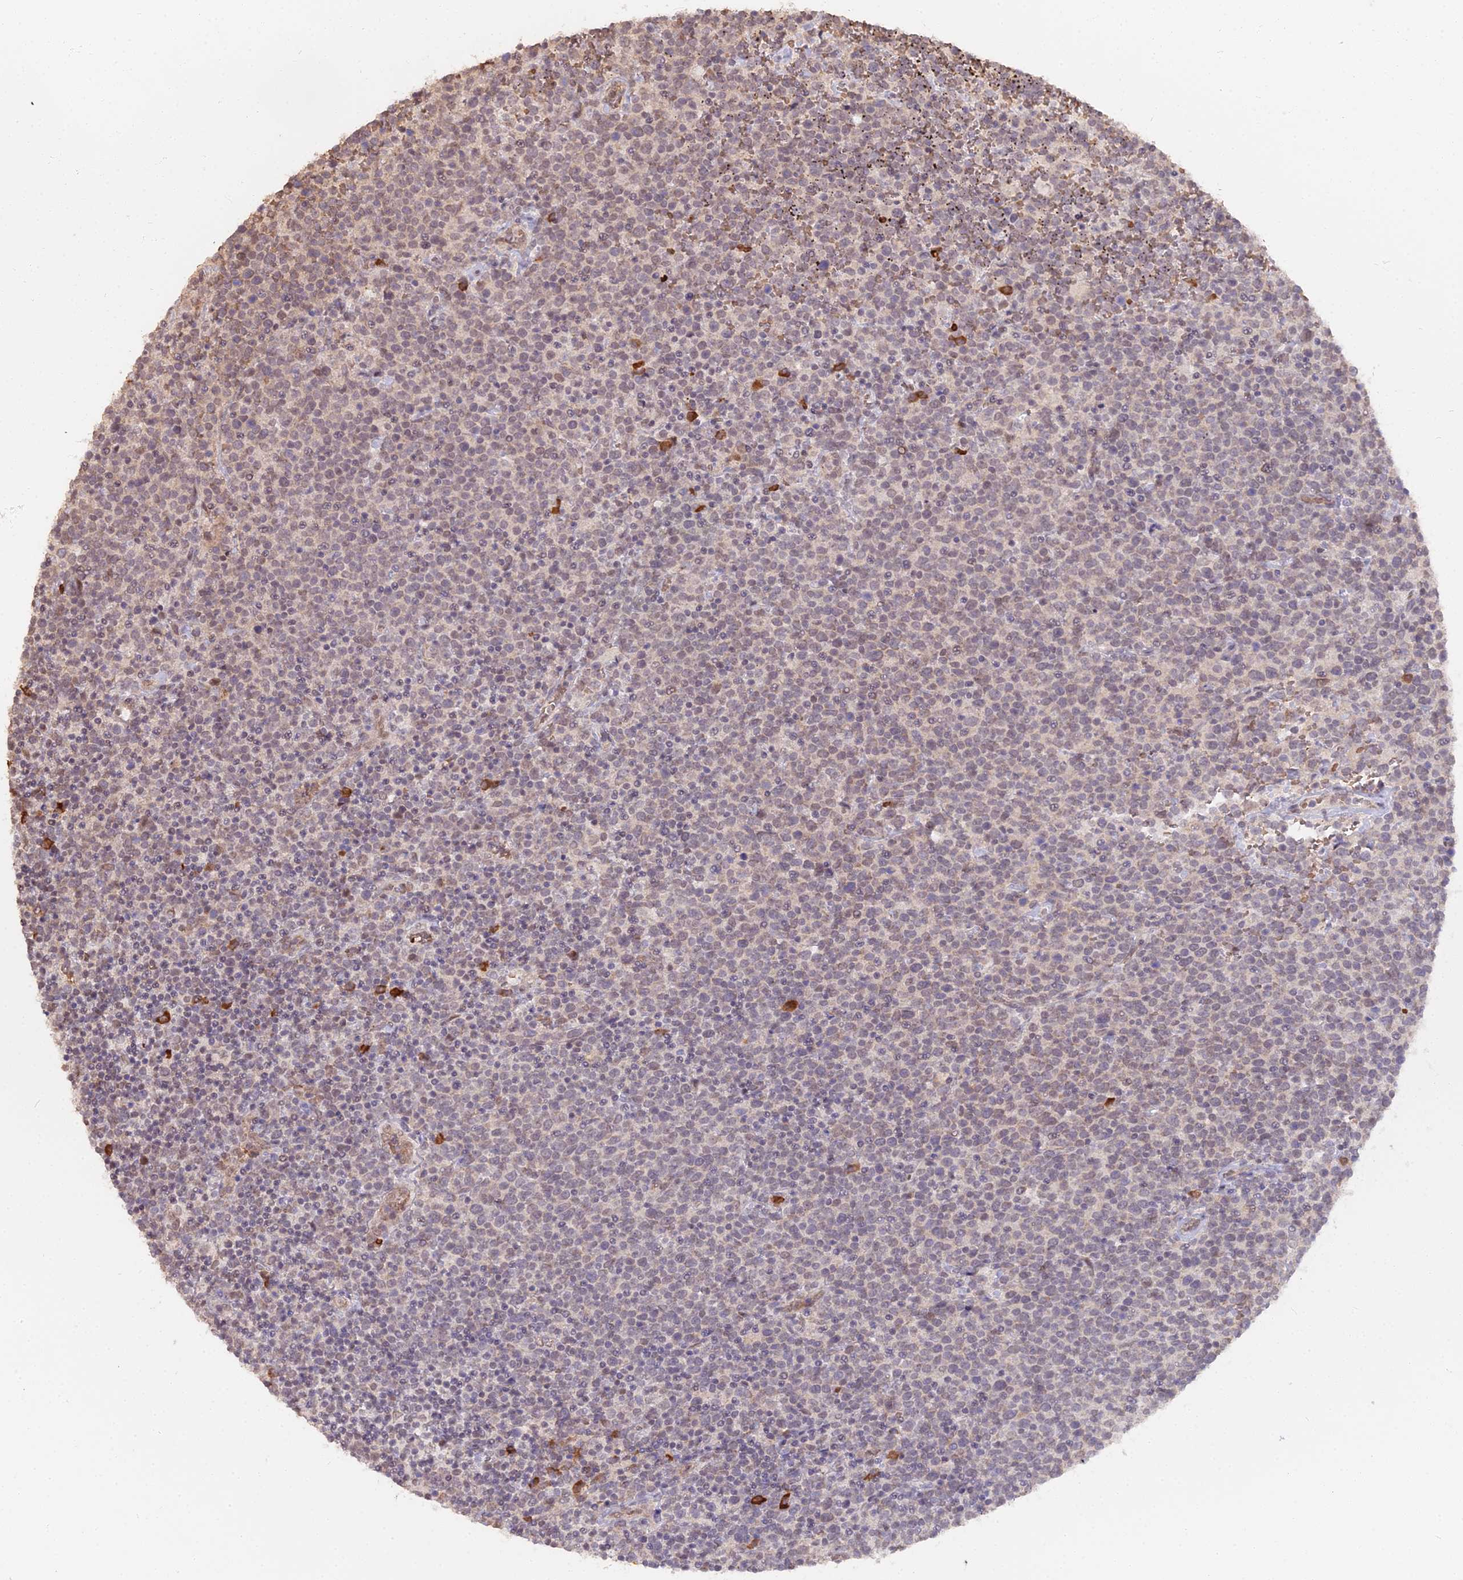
{"staining": {"intensity": "weak", "quantity": "25%-75%", "location": "nuclear"}, "tissue": "lymphoma", "cell_type": "Tumor cells", "image_type": "cancer", "snomed": [{"axis": "morphology", "description": "Malignant lymphoma, non-Hodgkin's type, High grade"}, {"axis": "topography", "description": "Lymph node"}], "caption": "Weak nuclear protein staining is seen in about 25%-75% of tumor cells in high-grade malignant lymphoma, non-Hodgkin's type.", "gene": "ZDBF2", "patient": {"sex": "male", "age": 61}}